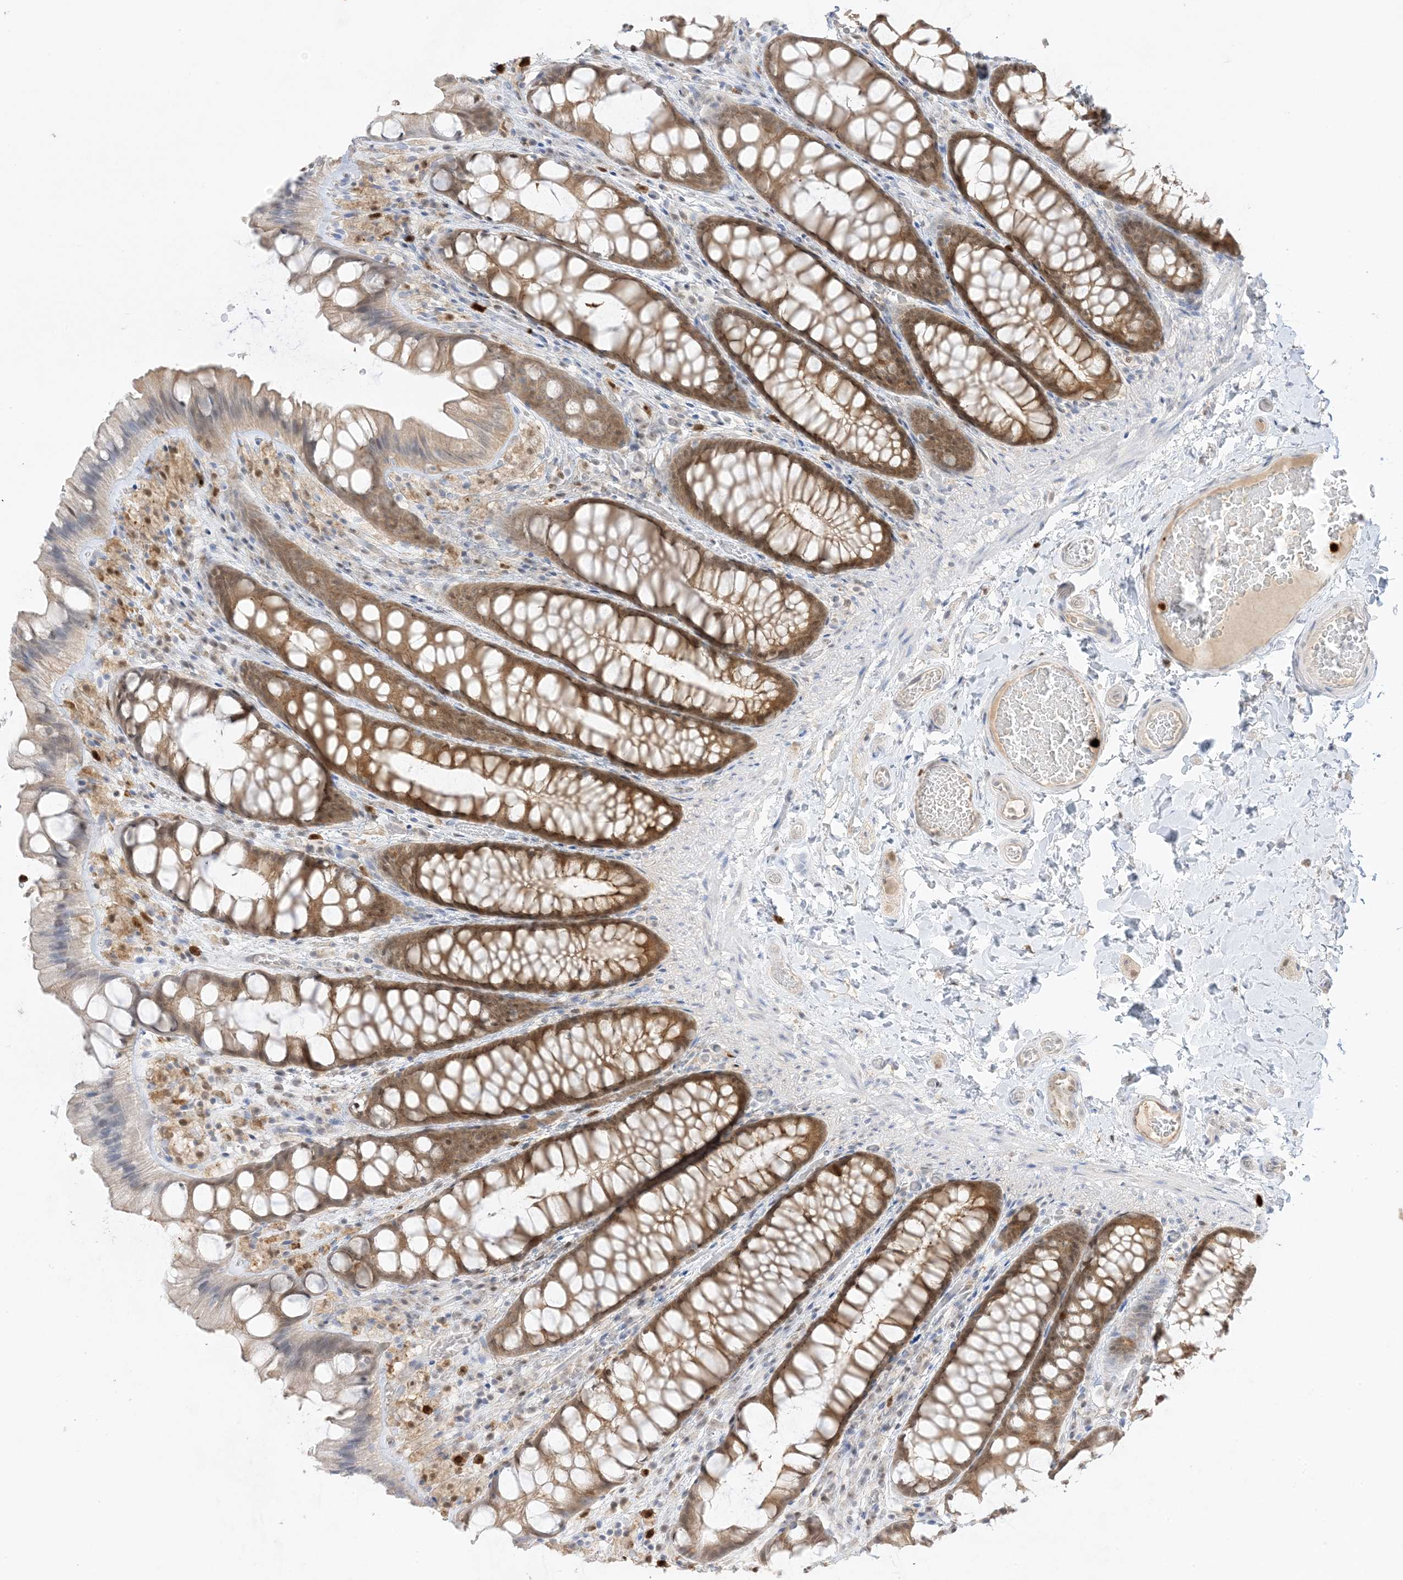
{"staining": {"intensity": "weak", "quantity": ">75%", "location": "cytoplasmic/membranous"}, "tissue": "colon", "cell_type": "Endothelial cells", "image_type": "normal", "snomed": [{"axis": "morphology", "description": "Normal tissue, NOS"}, {"axis": "topography", "description": "Colon"}], "caption": "Protein positivity by immunohistochemistry displays weak cytoplasmic/membranous staining in about >75% of endothelial cells in benign colon.", "gene": "GCA", "patient": {"sex": "male", "age": 47}}